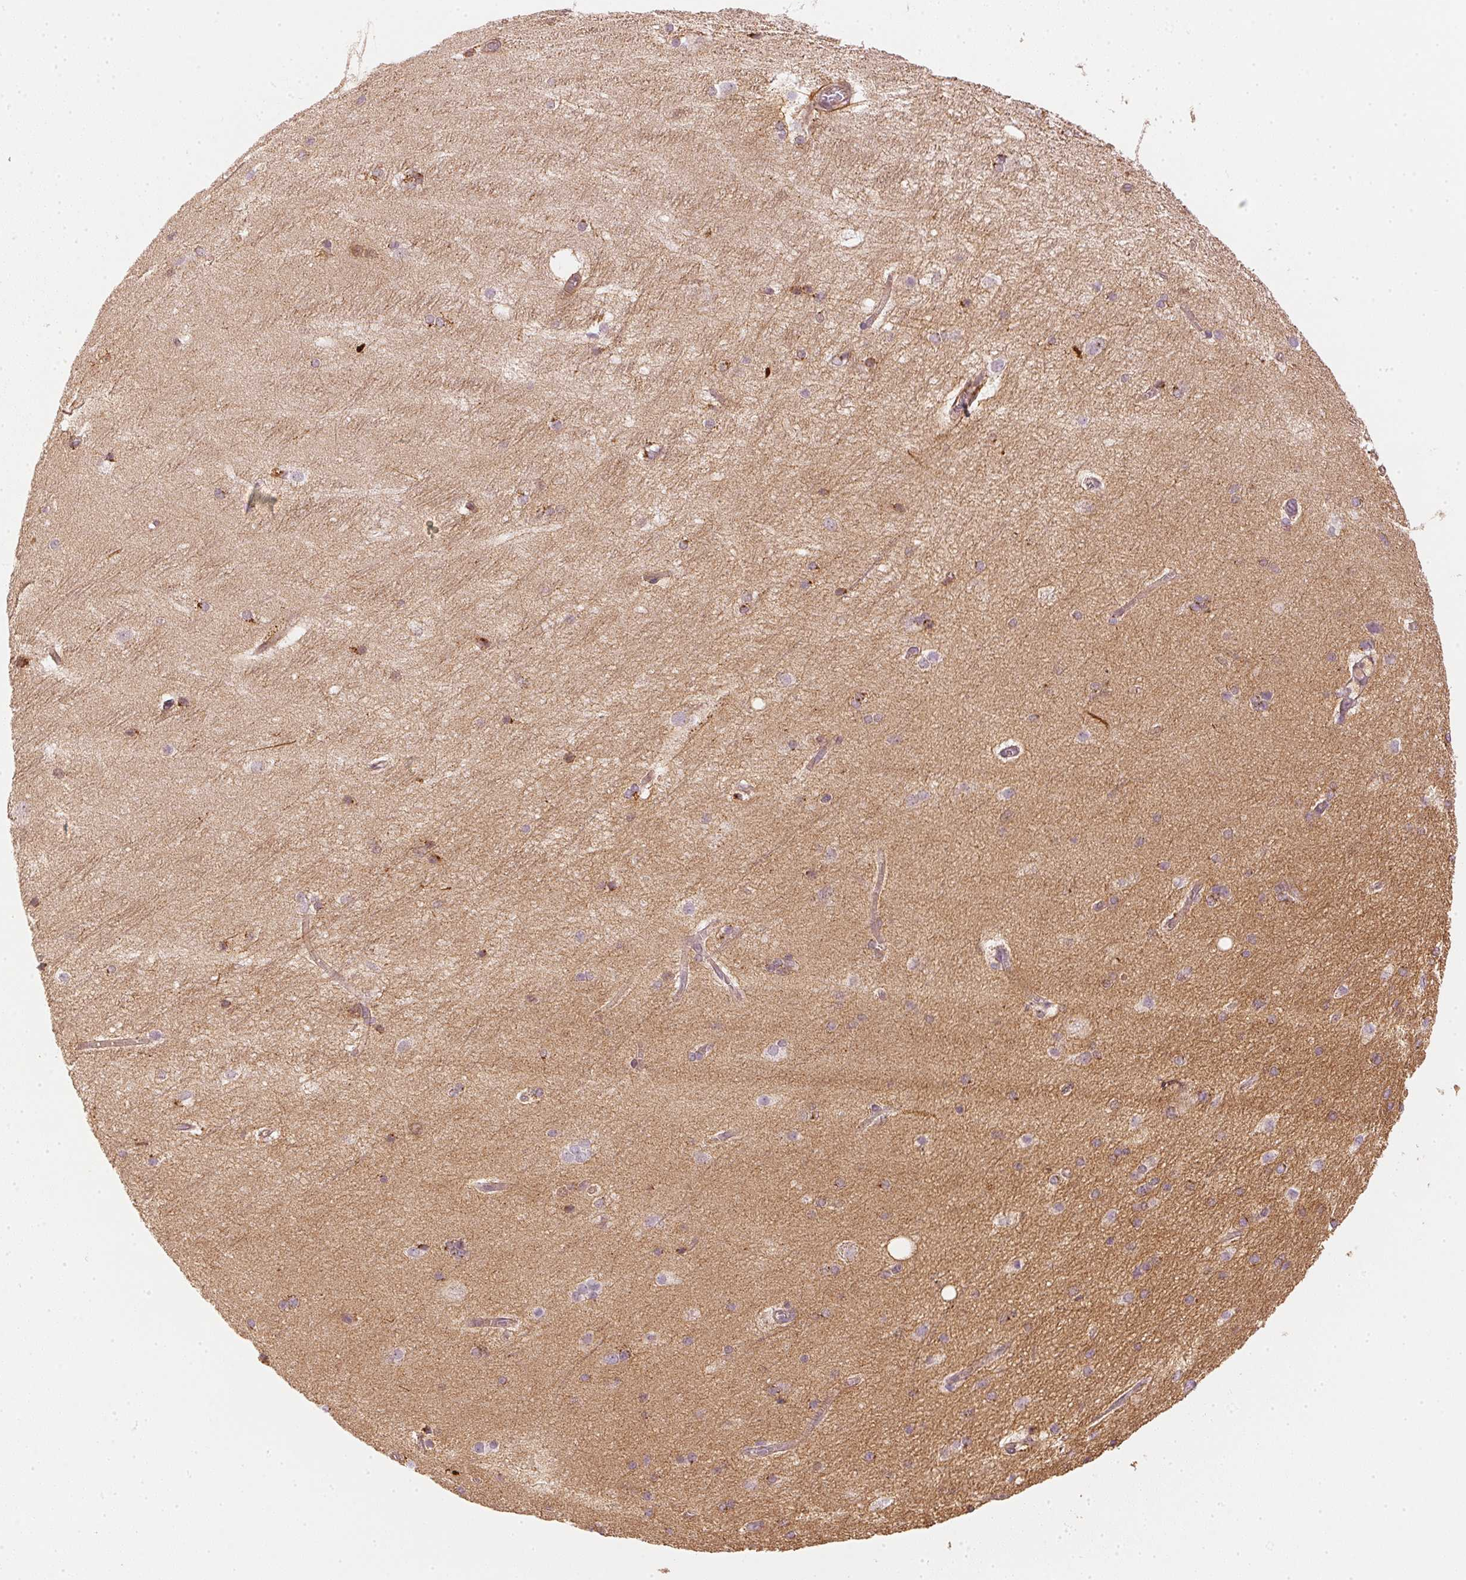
{"staining": {"intensity": "strong", "quantity": "<25%", "location": "cytoplasmic/membranous"}, "tissue": "hippocampus", "cell_type": "Glial cells", "image_type": "normal", "snomed": [{"axis": "morphology", "description": "Normal tissue, NOS"}, {"axis": "topography", "description": "Cerebral cortex"}, {"axis": "topography", "description": "Hippocampus"}], "caption": "A medium amount of strong cytoplasmic/membranous positivity is seen in approximately <25% of glial cells in unremarkable hippocampus. The protein of interest is shown in brown color, while the nuclei are stained blue.", "gene": "APLP1", "patient": {"sex": "female", "age": 19}}